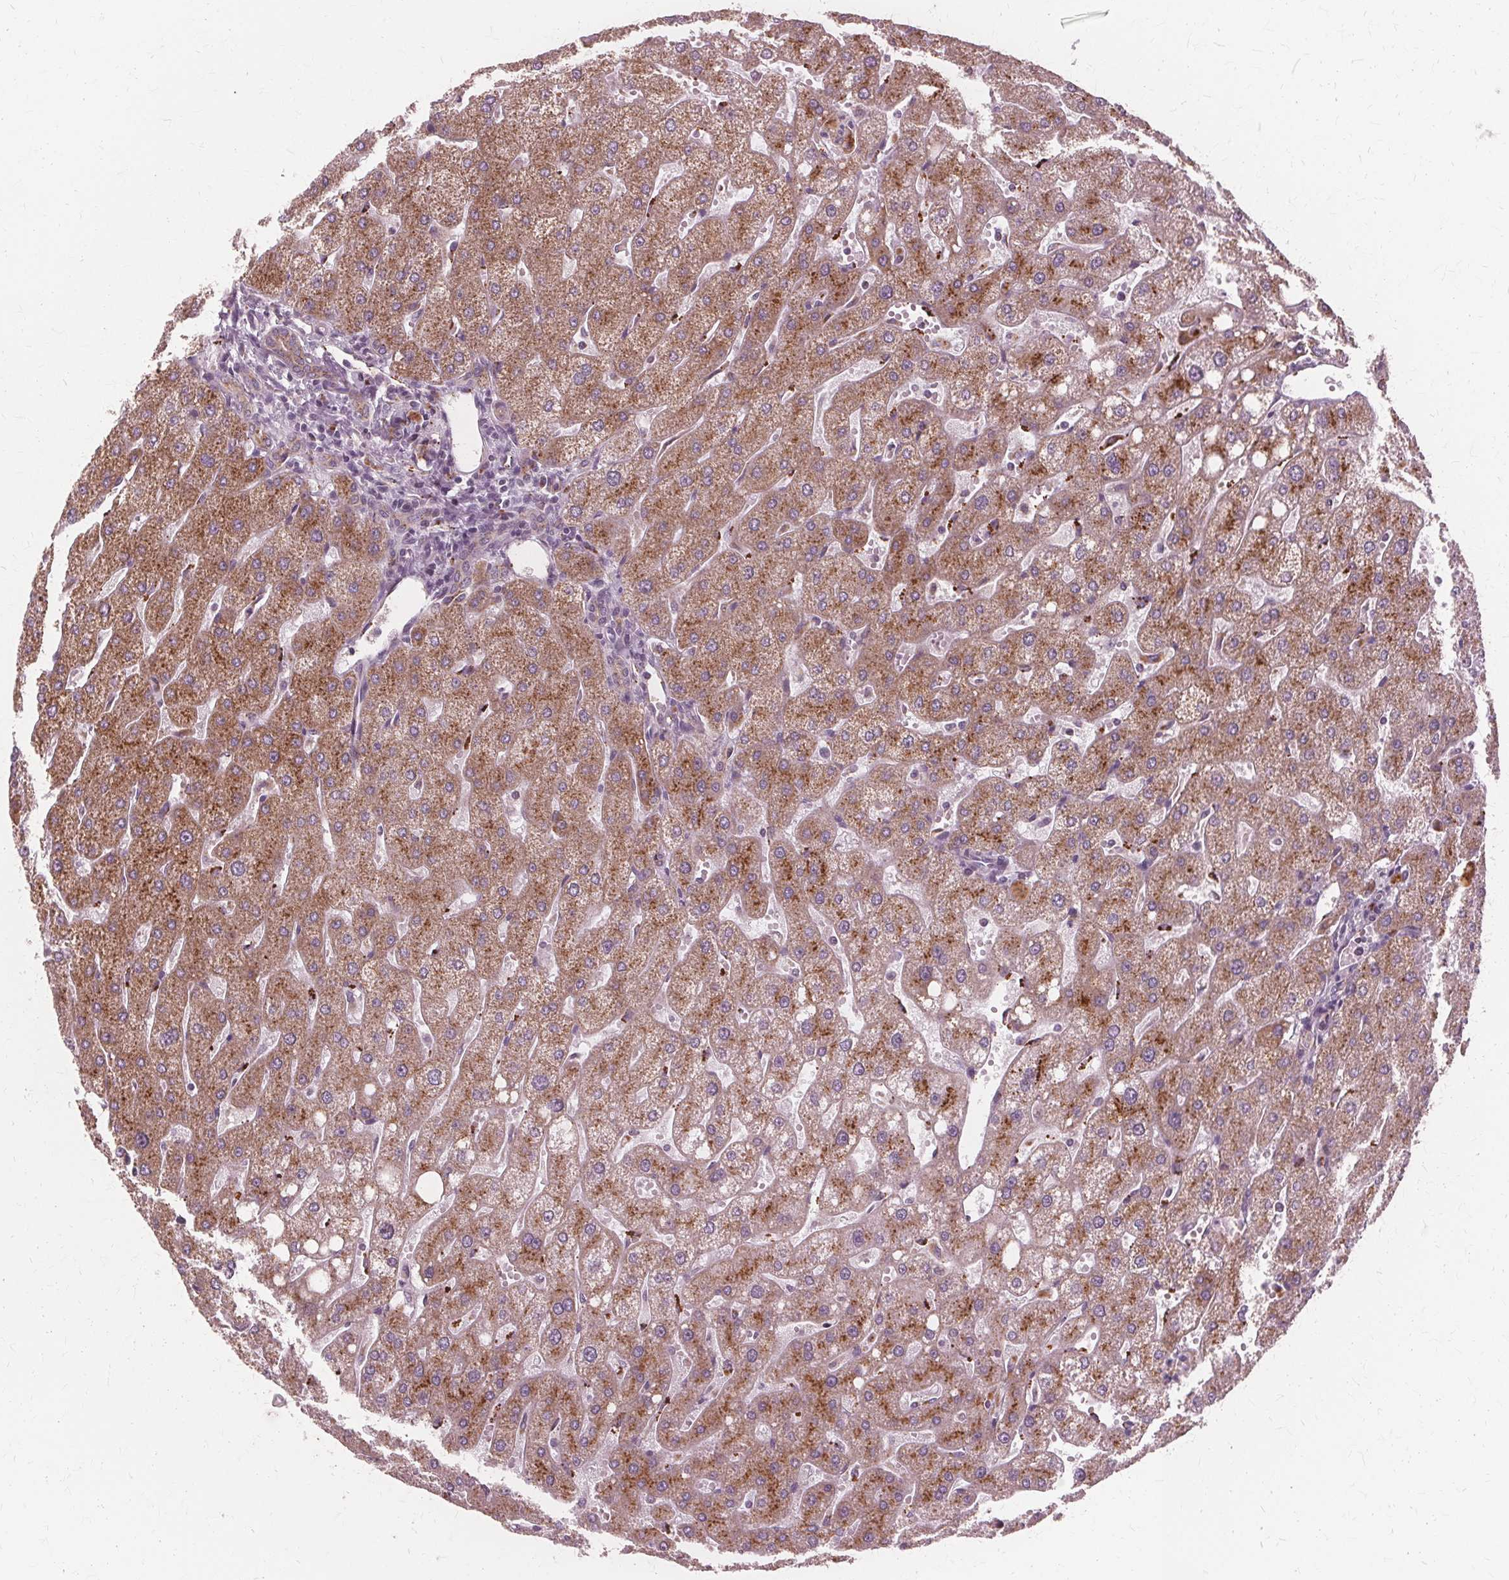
{"staining": {"intensity": "weak", "quantity": "25%-75%", "location": "cytoplasmic/membranous"}, "tissue": "liver", "cell_type": "Cholangiocytes", "image_type": "normal", "snomed": [{"axis": "morphology", "description": "Normal tissue, NOS"}, {"axis": "topography", "description": "Liver"}], "caption": "A photomicrograph of human liver stained for a protein exhibits weak cytoplasmic/membranous brown staining in cholangiocytes. Using DAB (3,3'-diaminobenzidine) (brown) and hematoxylin (blue) stains, captured at high magnification using brightfield microscopy.", "gene": "DNASE2", "patient": {"sex": "male", "age": 67}}